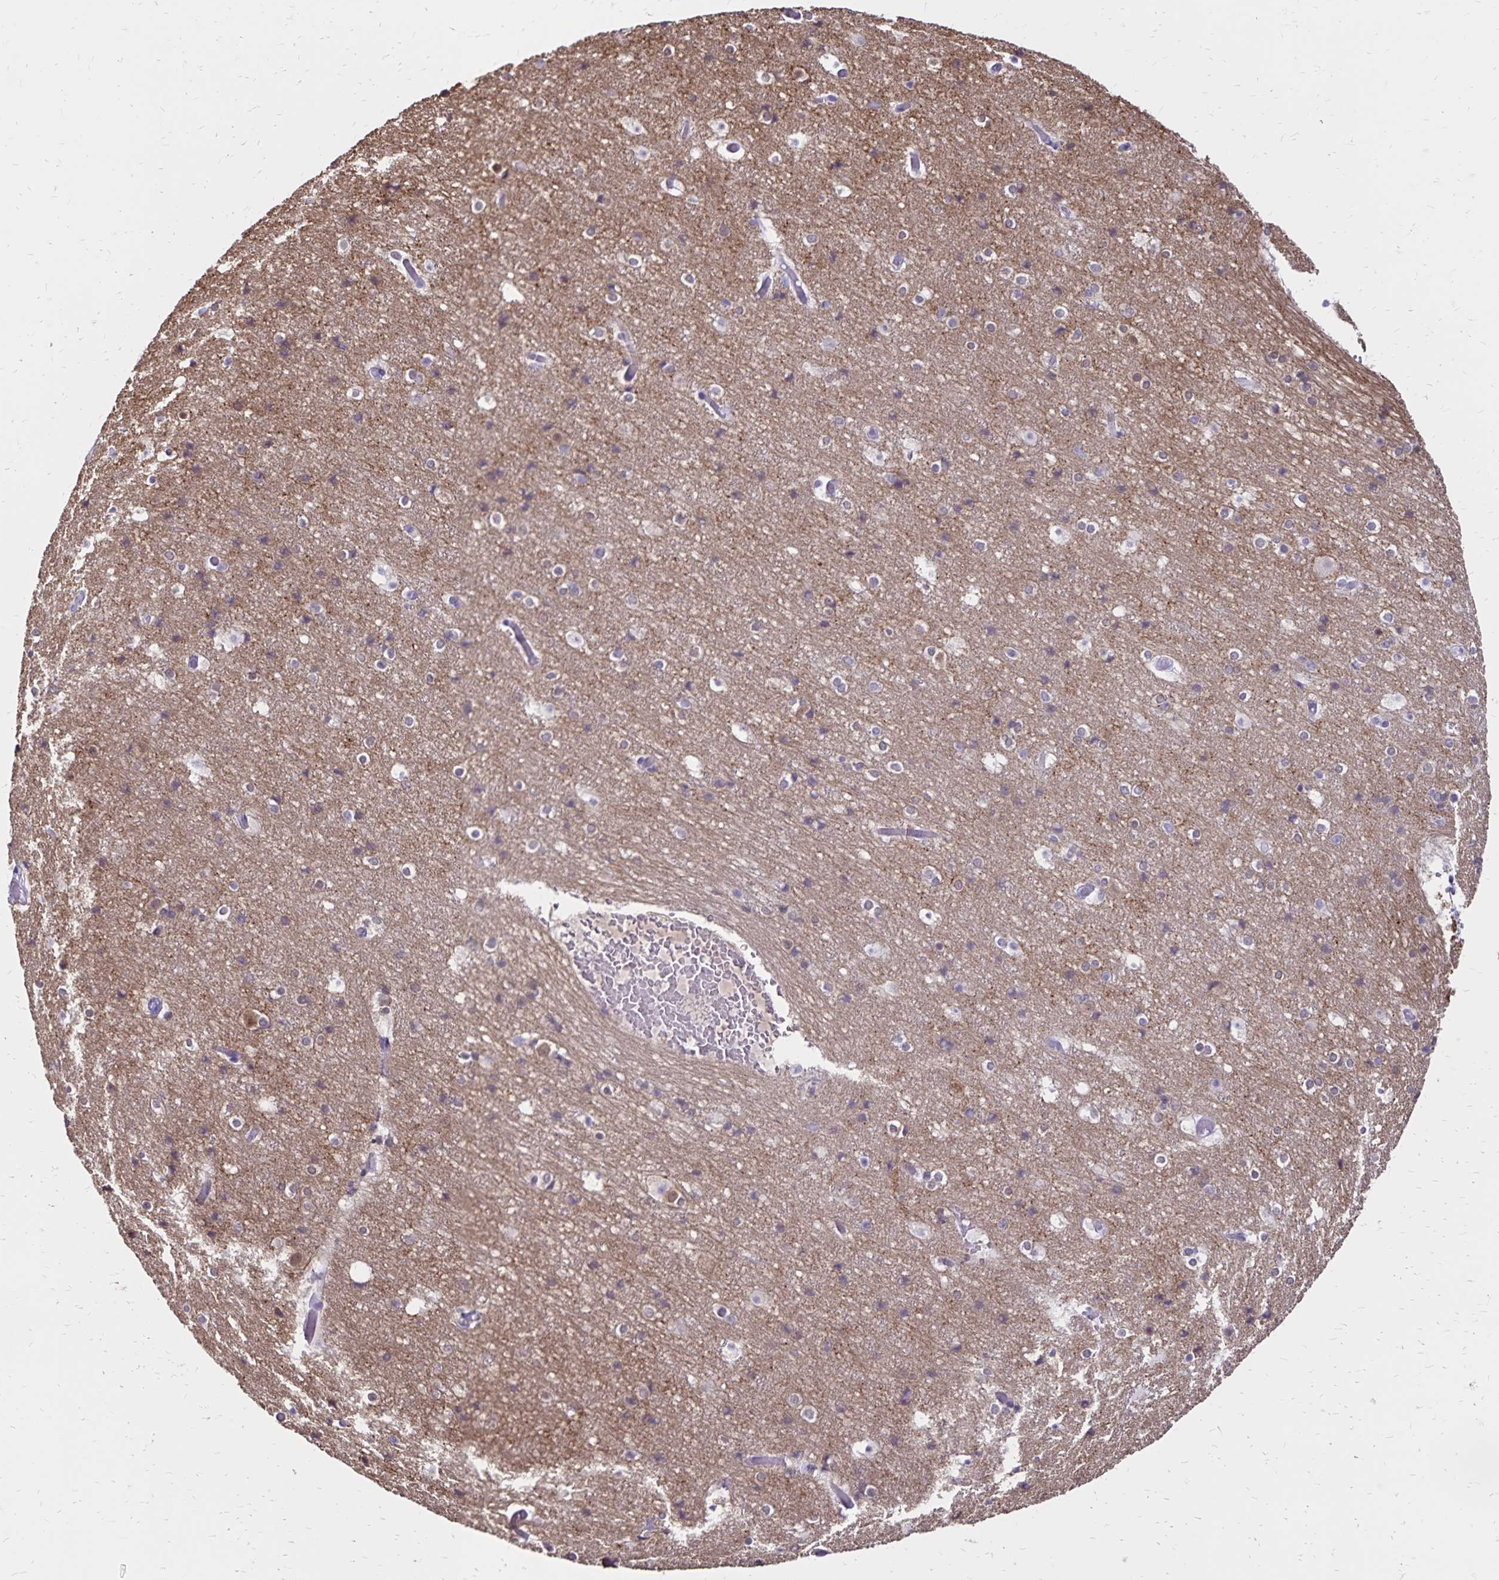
{"staining": {"intensity": "negative", "quantity": "none", "location": "none"}, "tissue": "cerebral cortex", "cell_type": "Endothelial cells", "image_type": "normal", "snomed": [{"axis": "morphology", "description": "Normal tissue, NOS"}, {"axis": "topography", "description": "Cerebral cortex"}], "caption": "This is a photomicrograph of immunohistochemistry staining of benign cerebral cortex, which shows no expression in endothelial cells. The staining is performed using DAB brown chromogen with nuclei counter-stained in using hematoxylin.", "gene": "SH3GL3", "patient": {"sex": "female", "age": 52}}